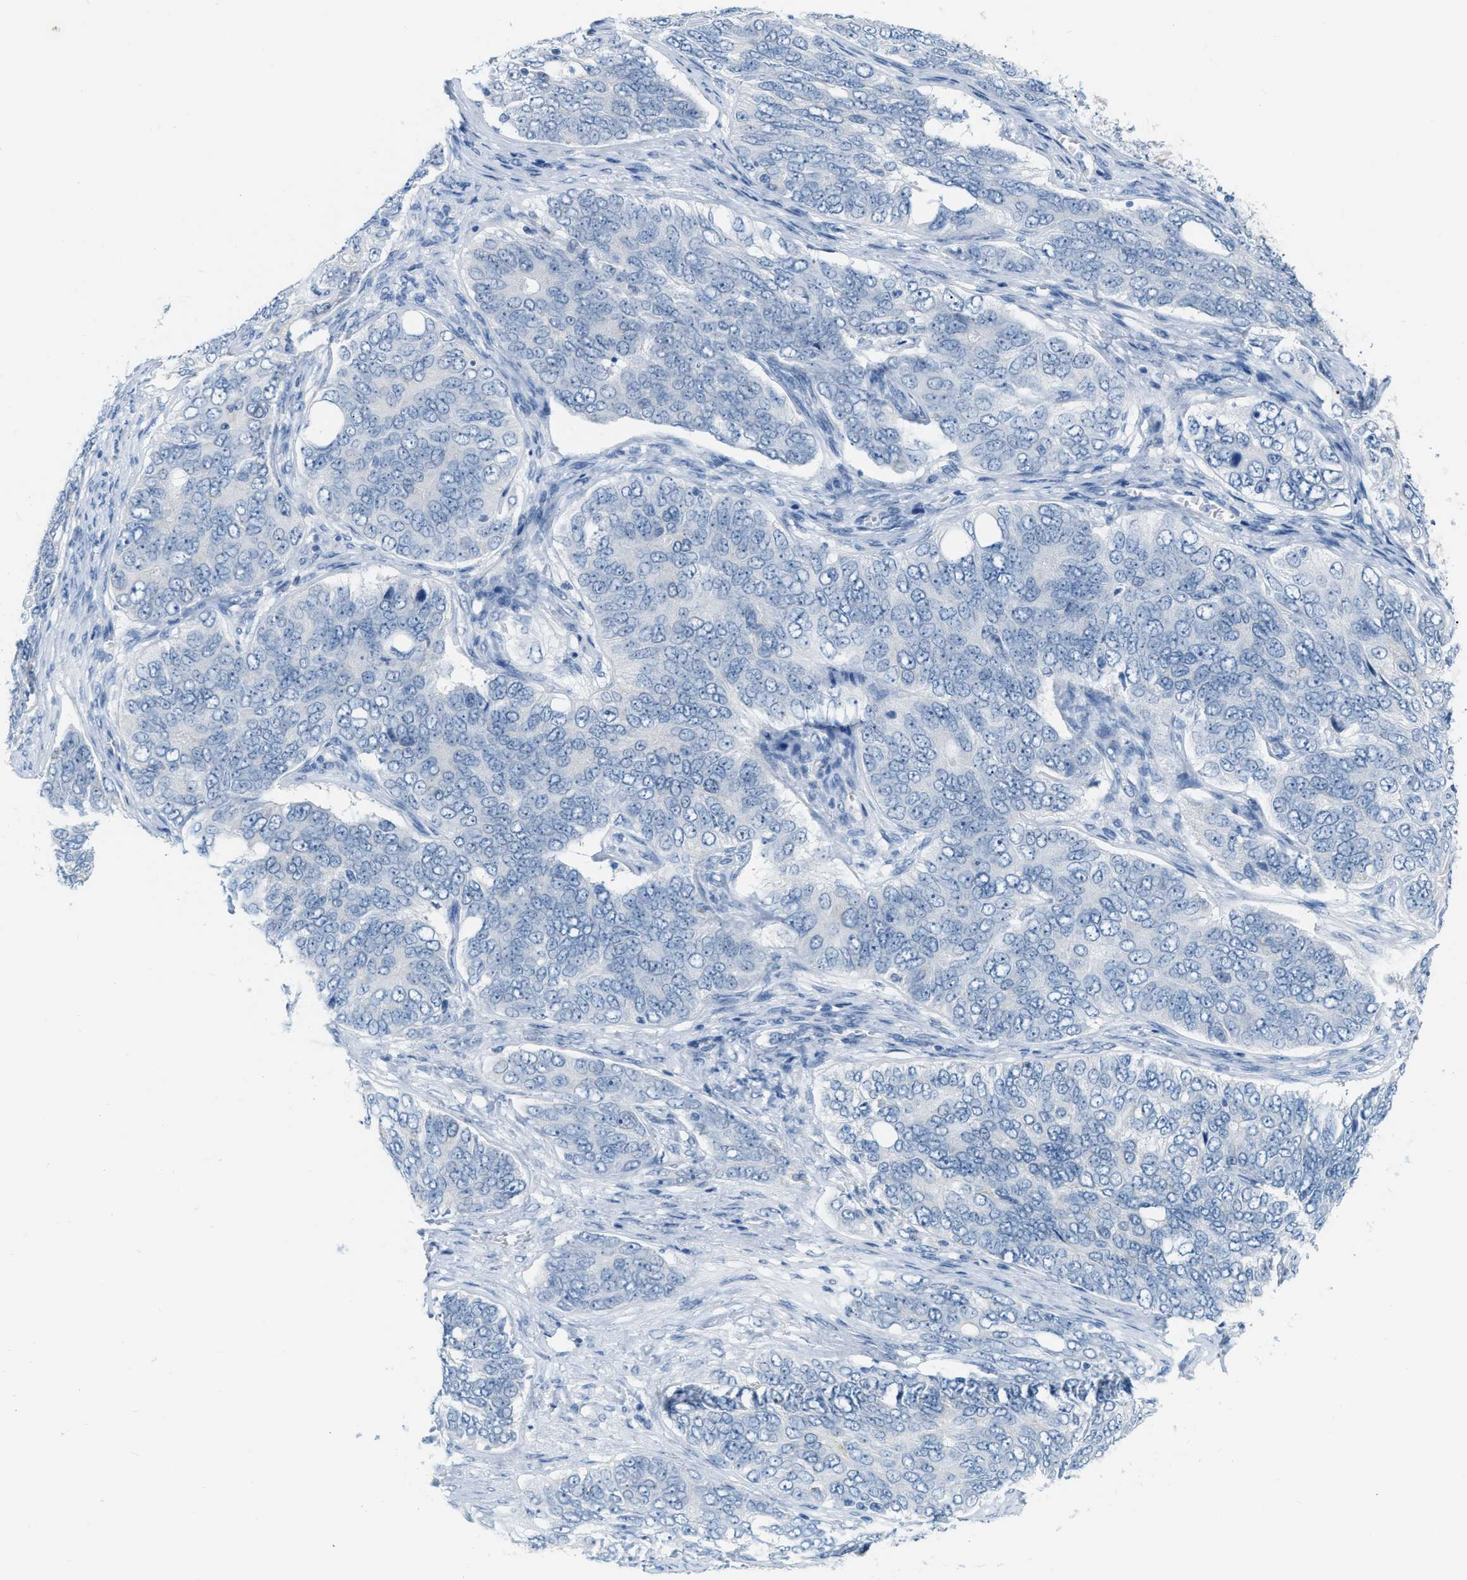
{"staining": {"intensity": "negative", "quantity": "none", "location": "none"}, "tissue": "ovarian cancer", "cell_type": "Tumor cells", "image_type": "cancer", "snomed": [{"axis": "morphology", "description": "Carcinoma, endometroid"}, {"axis": "topography", "description": "Ovary"}], "caption": "This is an immunohistochemistry (IHC) micrograph of endometroid carcinoma (ovarian). There is no positivity in tumor cells.", "gene": "PHRF1", "patient": {"sex": "female", "age": 51}}